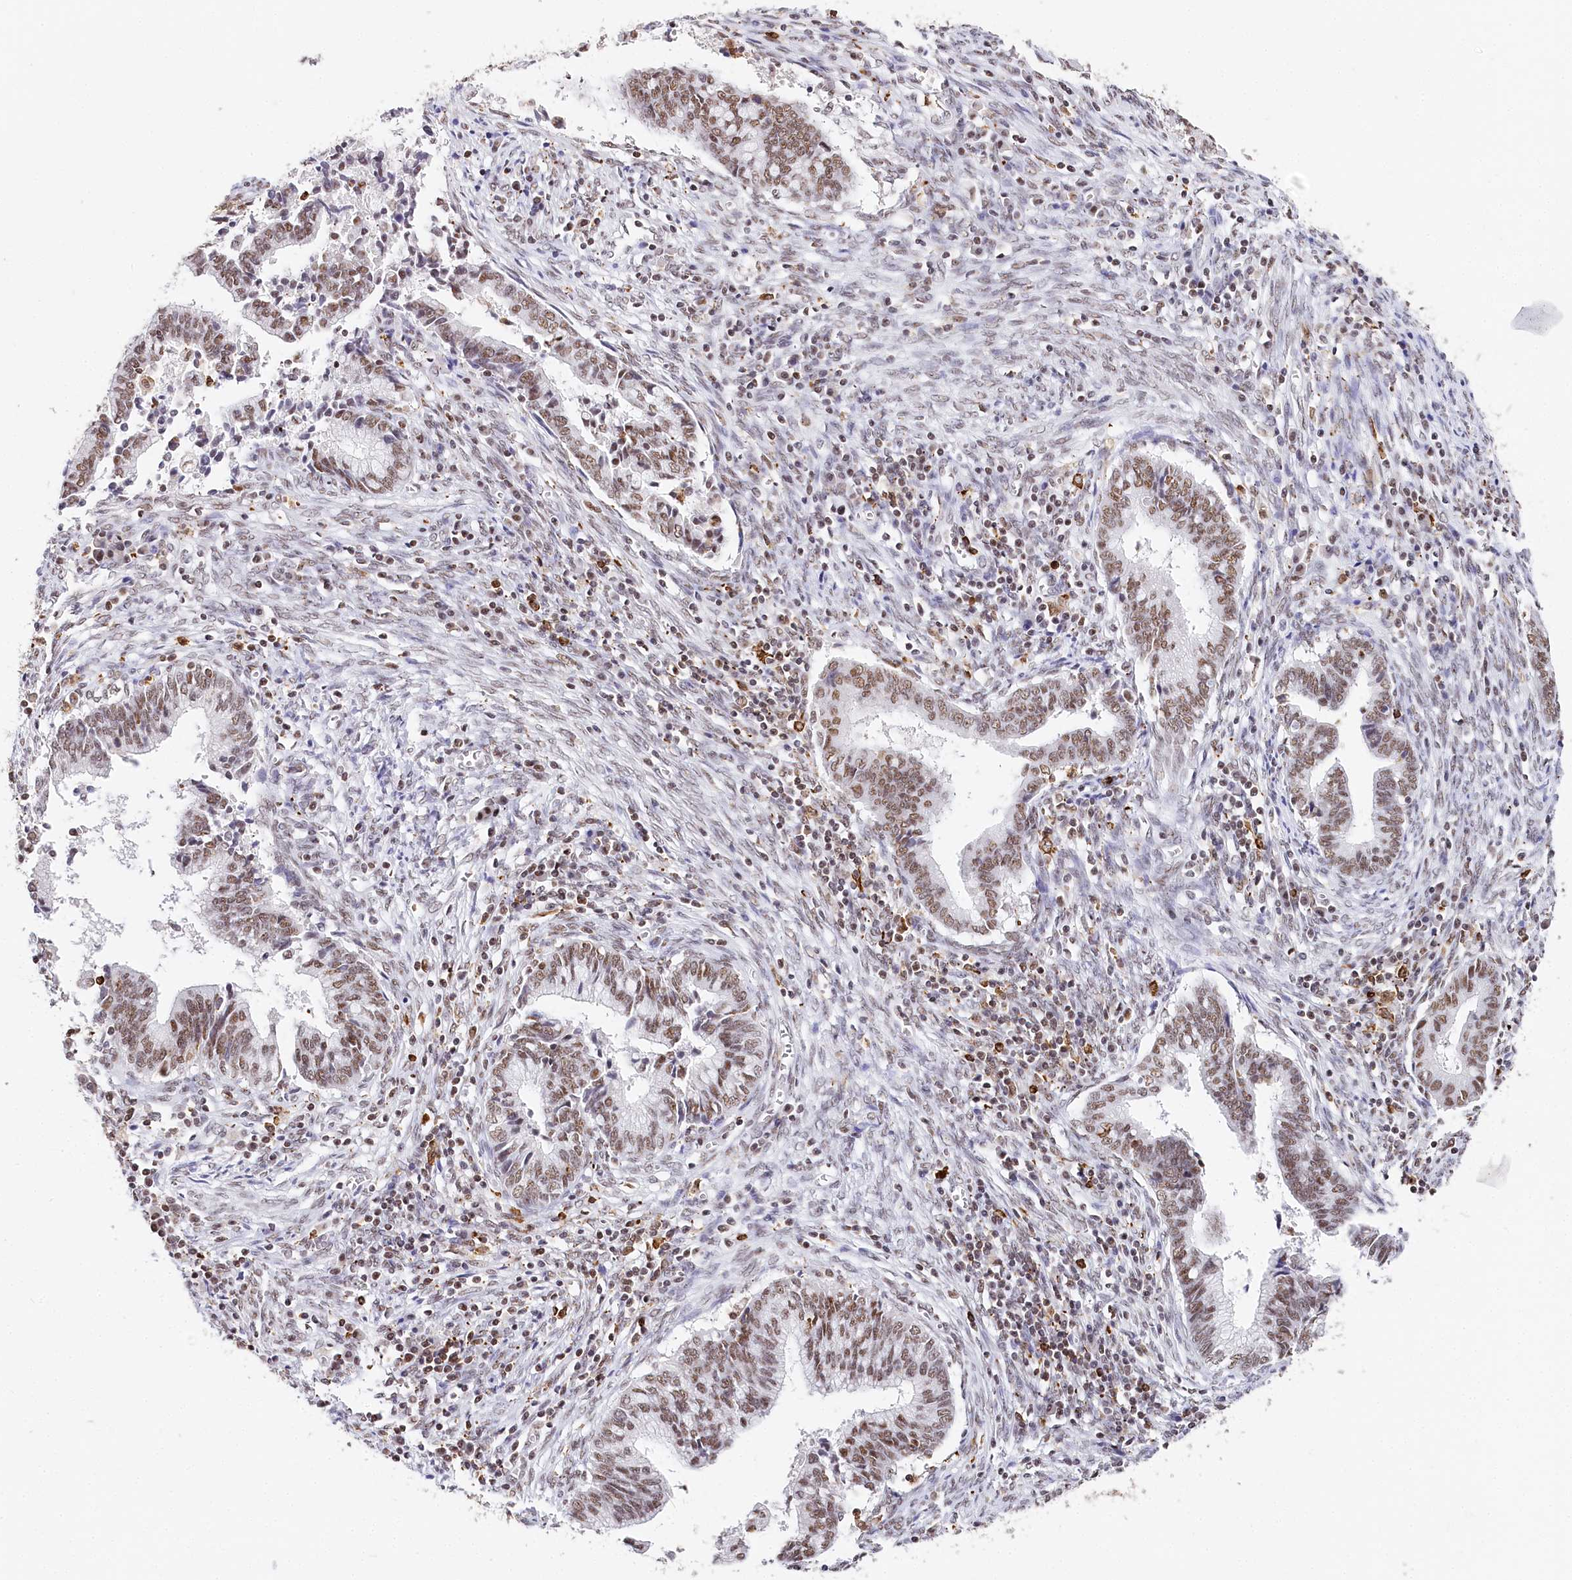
{"staining": {"intensity": "moderate", "quantity": ">75%", "location": "nuclear"}, "tissue": "cervical cancer", "cell_type": "Tumor cells", "image_type": "cancer", "snomed": [{"axis": "morphology", "description": "Adenocarcinoma, NOS"}, {"axis": "topography", "description": "Cervix"}], "caption": "Adenocarcinoma (cervical) stained with DAB (3,3'-diaminobenzidine) IHC exhibits medium levels of moderate nuclear staining in approximately >75% of tumor cells.", "gene": "BARD1", "patient": {"sex": "female", "age": 44}}